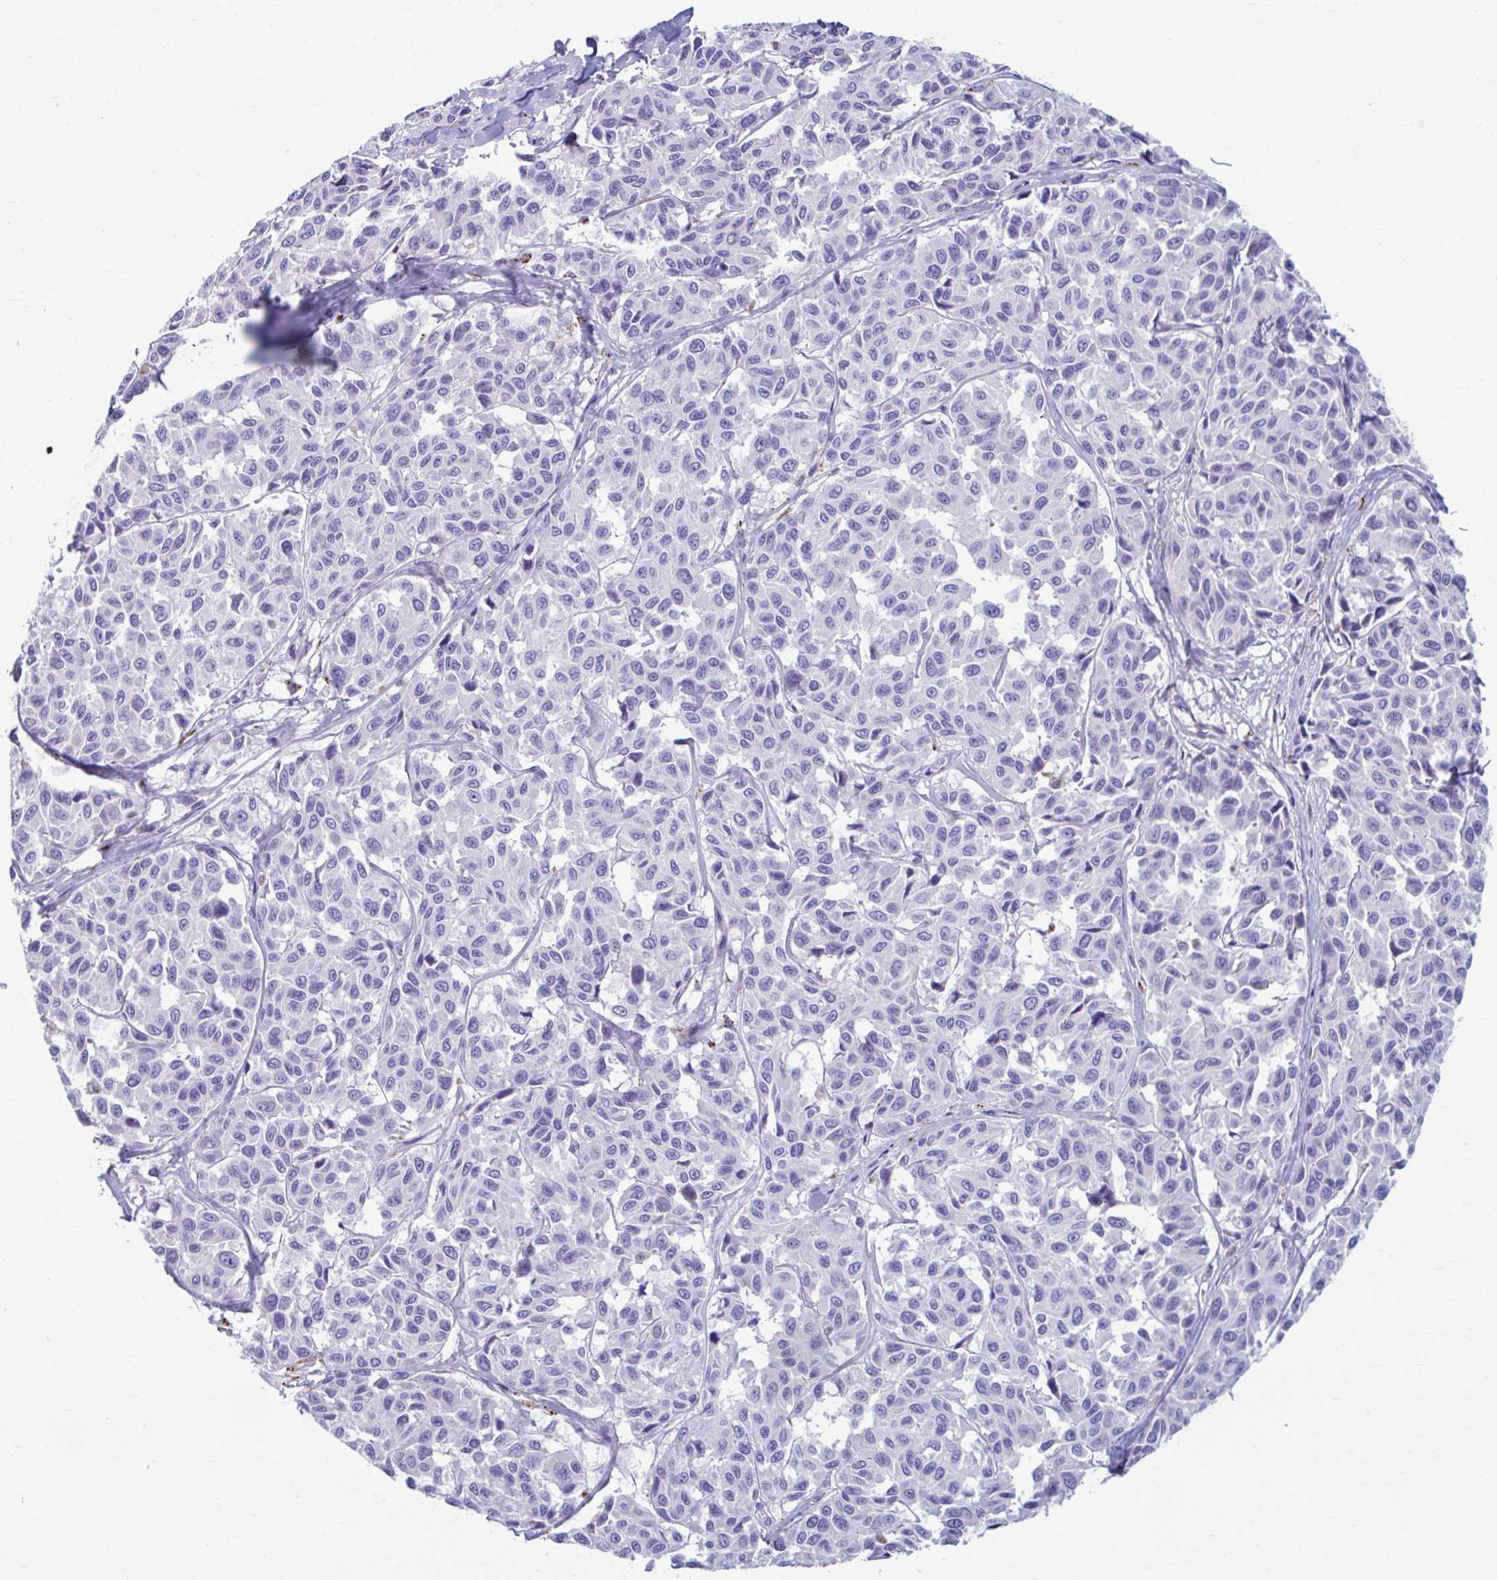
{"staining": {"intensity": "negative", "quantity": "none", "location": "none"}, "tissue": "melanoma", "cell_type": "Tumor cells", "image_type": "cancer", "snomed": [{"axis": "morphology", "description": "Malignant melanoma, NOS"}, {"axis": "topography", "description": "Skin"}], "caption": "DAB (3,3'-diaminobenzidine) immunohistochemical staining of melanoma reveals no significant positivity in tumor cells.", "gene": "C12orf71", "patient": {"sex": "female", "age": 66}}